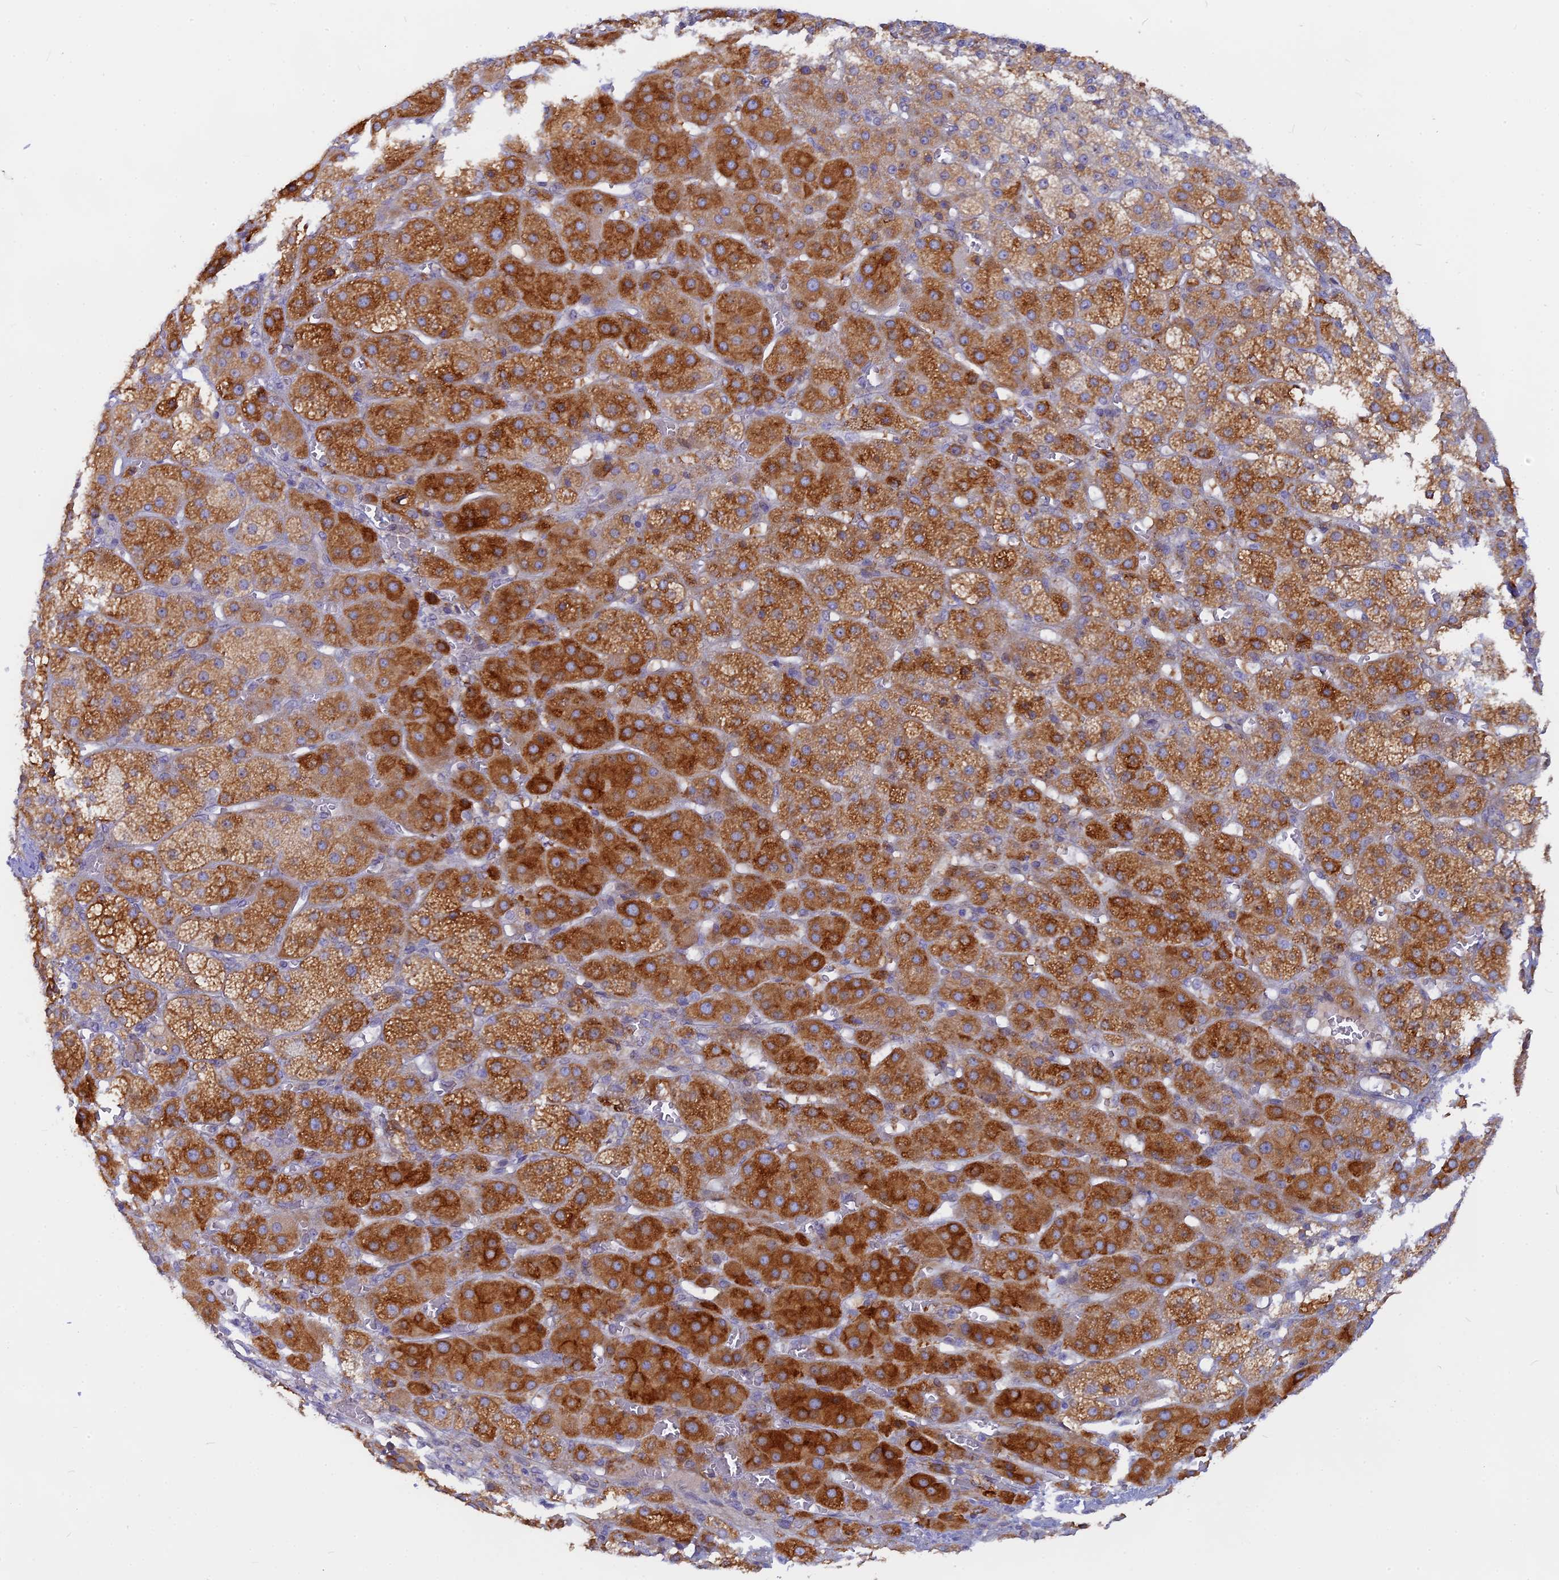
{"staining": {"intensity": "strong", "quantity": "25%-75%", "location": "cytoplasmic/membranous"}, "tissue": "adrenal gland", "cell_type": "Glandular cells", "image_type": "normal", "snomed": [{"axis": "morphology", "description": "Normal tissue, NOS"}, {"axis": "topography", "description": "Adrenal gland"}], "caption": "The micrograph exhibits staining of benign adrenal gland, revealing strong cytoplasmic/membranous protein staining (brown color) within glandular cells. (IHC, brightfield microscopy, high magnification).", "gene": "TLCD1", "patient": {"sex": "female", "age": 57}}